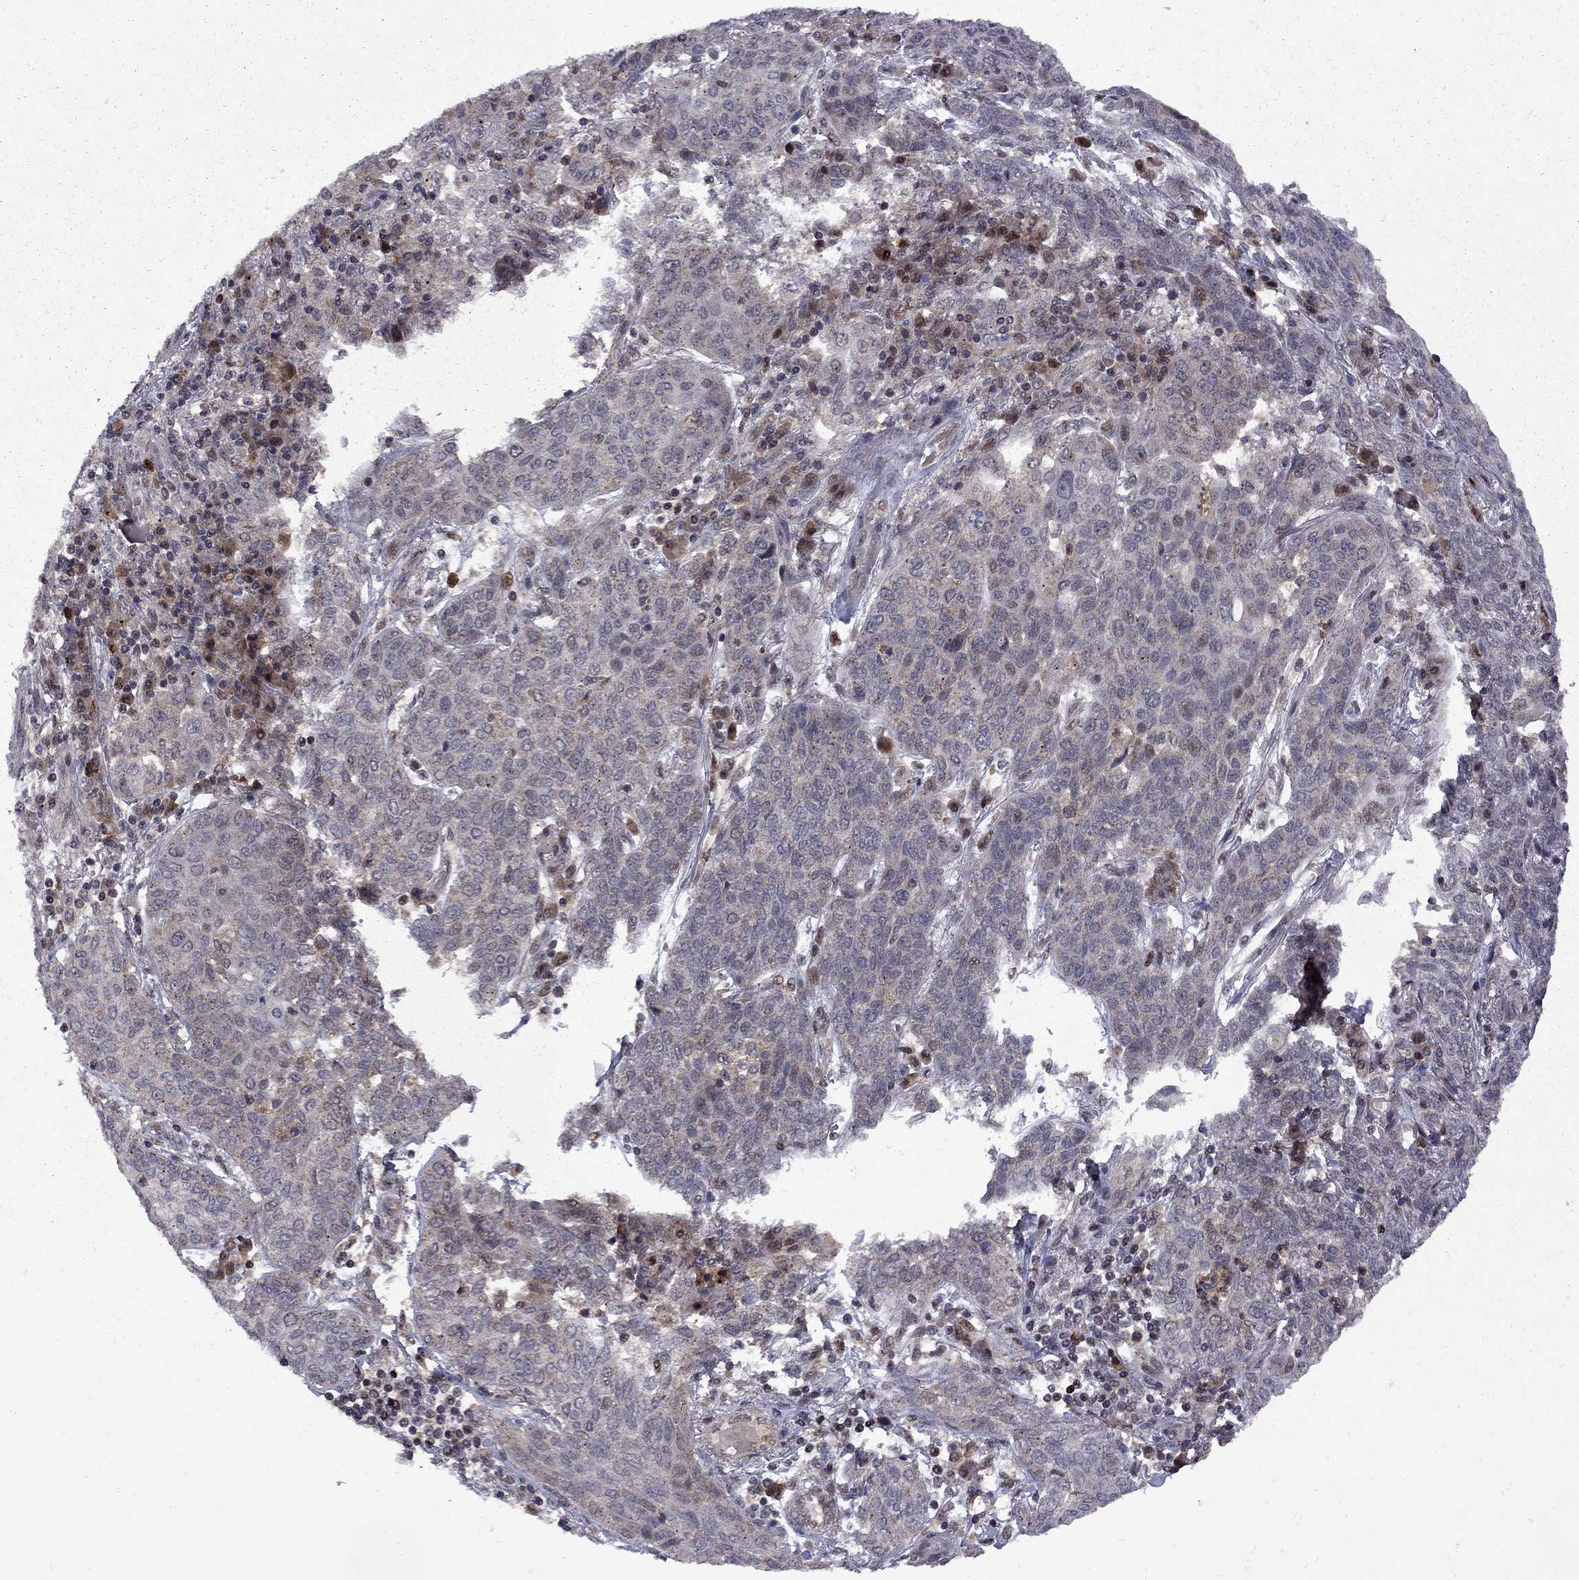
{"staining": {"intensity": "negative", "quantity": "none", "location": "none"}, "tissue": "lung cancer", "cell_type": "Tumor cells", "image_type": "cancer", "snomed": [{"axis": "morphology", "description": "Squamous cell carcinoma, NOS"}, {"axis": "topography", "description": "Lung"}], "caption": "The photomicrograph shows no staining of tumor cells in lung cancer (squamous cell carcinoma).", "gene": "IPP", "patient": {"sex": "female", "age": 70}}